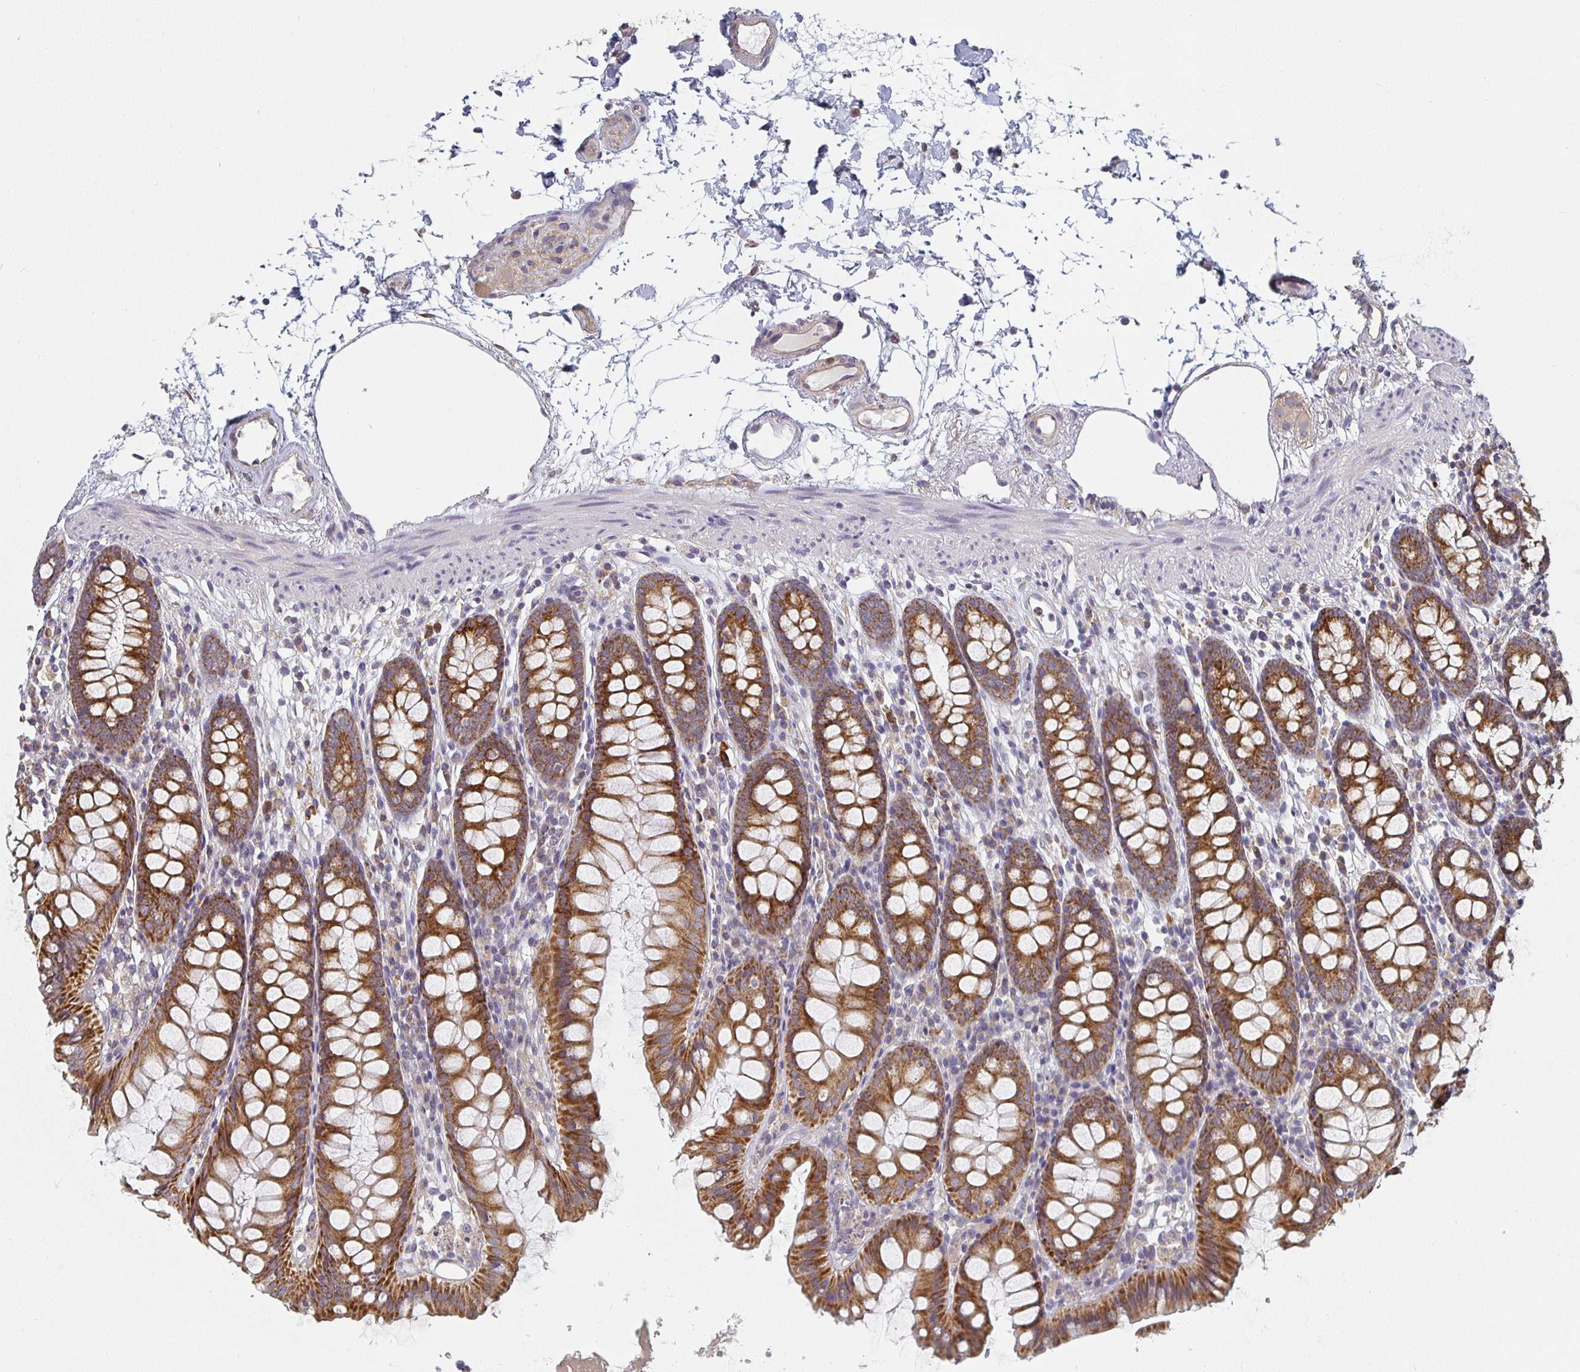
{"staining": {"intensity": "weak", "quantity": ">75%", "location": "cytoplasmic/membranous"}, "tissue": "colon", "cell_type": "Endothelial cells", "image_type": "normal", "snomed": [{"axis": "morphology", "description": "Normal tissue, NOS"}, {"axis": "topography", "description": "Colon"}], "caption": "Colon stained for a protein reveals weak cytoplasmic/membranous positivity in endothelial cells.", "gene": "CTHRC1", "patient": {"sex": "female", "age": 84}}